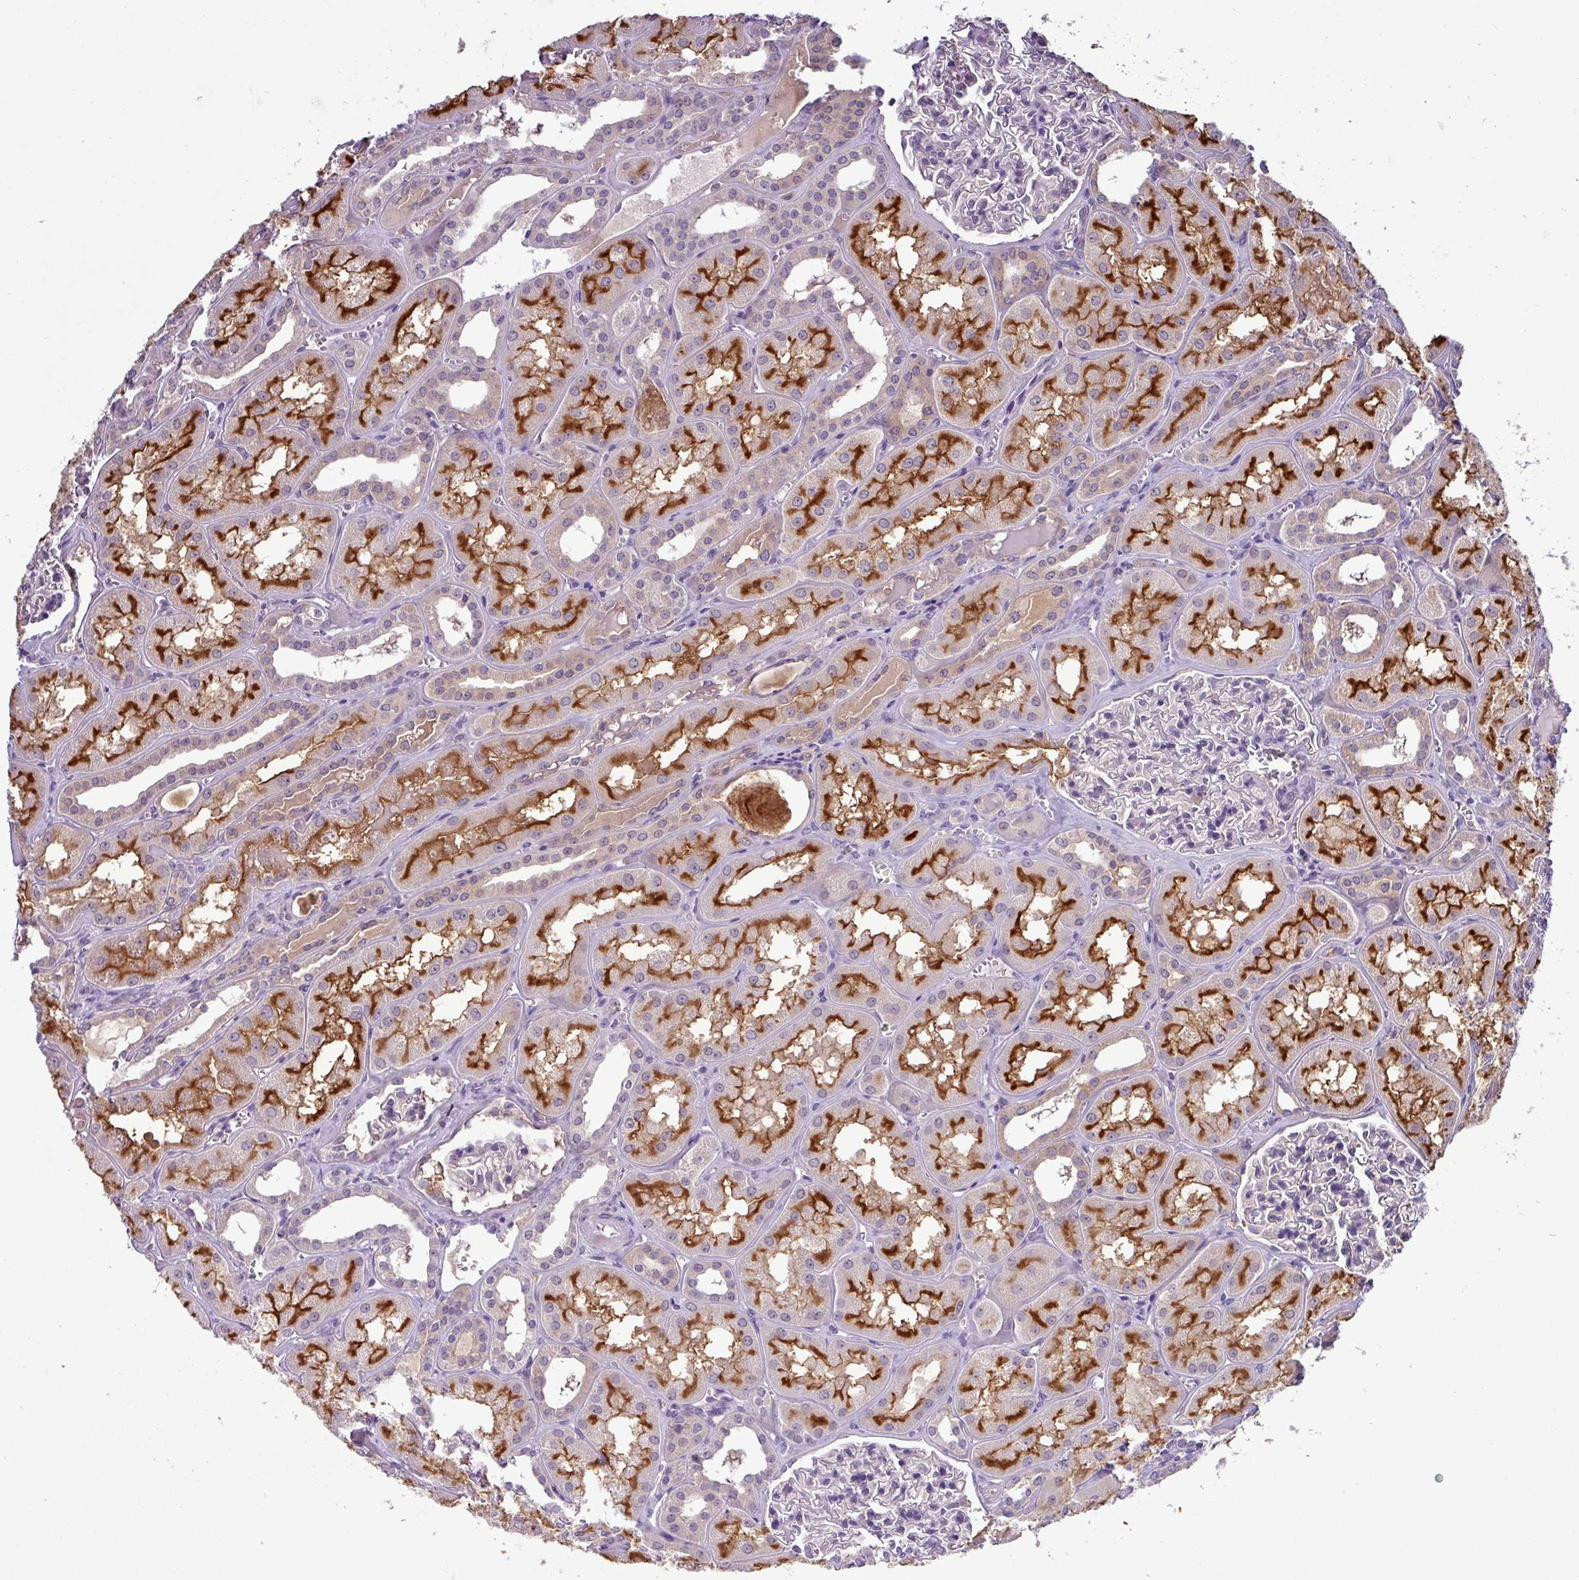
{"staining": {"intensity": "negative", "quantity": "none", "location": "none"}, "tissue": "kidney", "cell_type": "Cells in glomeruli", "image_type": "normal", "snomed": [{"axis": "morphology", "description": "Normal tissue, NOS"}, {"axis": "topography", "description": "Kidney"}], "caption": "High power microscopy image of an immunohistochemistry (IHC) image of normal kidney, revealing no significant positivity in cells in glomeruli. Brightfield microscopy of immunohistochemistry stained with DAB (3,3'-diaminobenzidine) (brown) and hematoxylin (blue), captured at high magnification.", "gene": "TMEM62", "patient": {"sex": "male", "age": 61}}